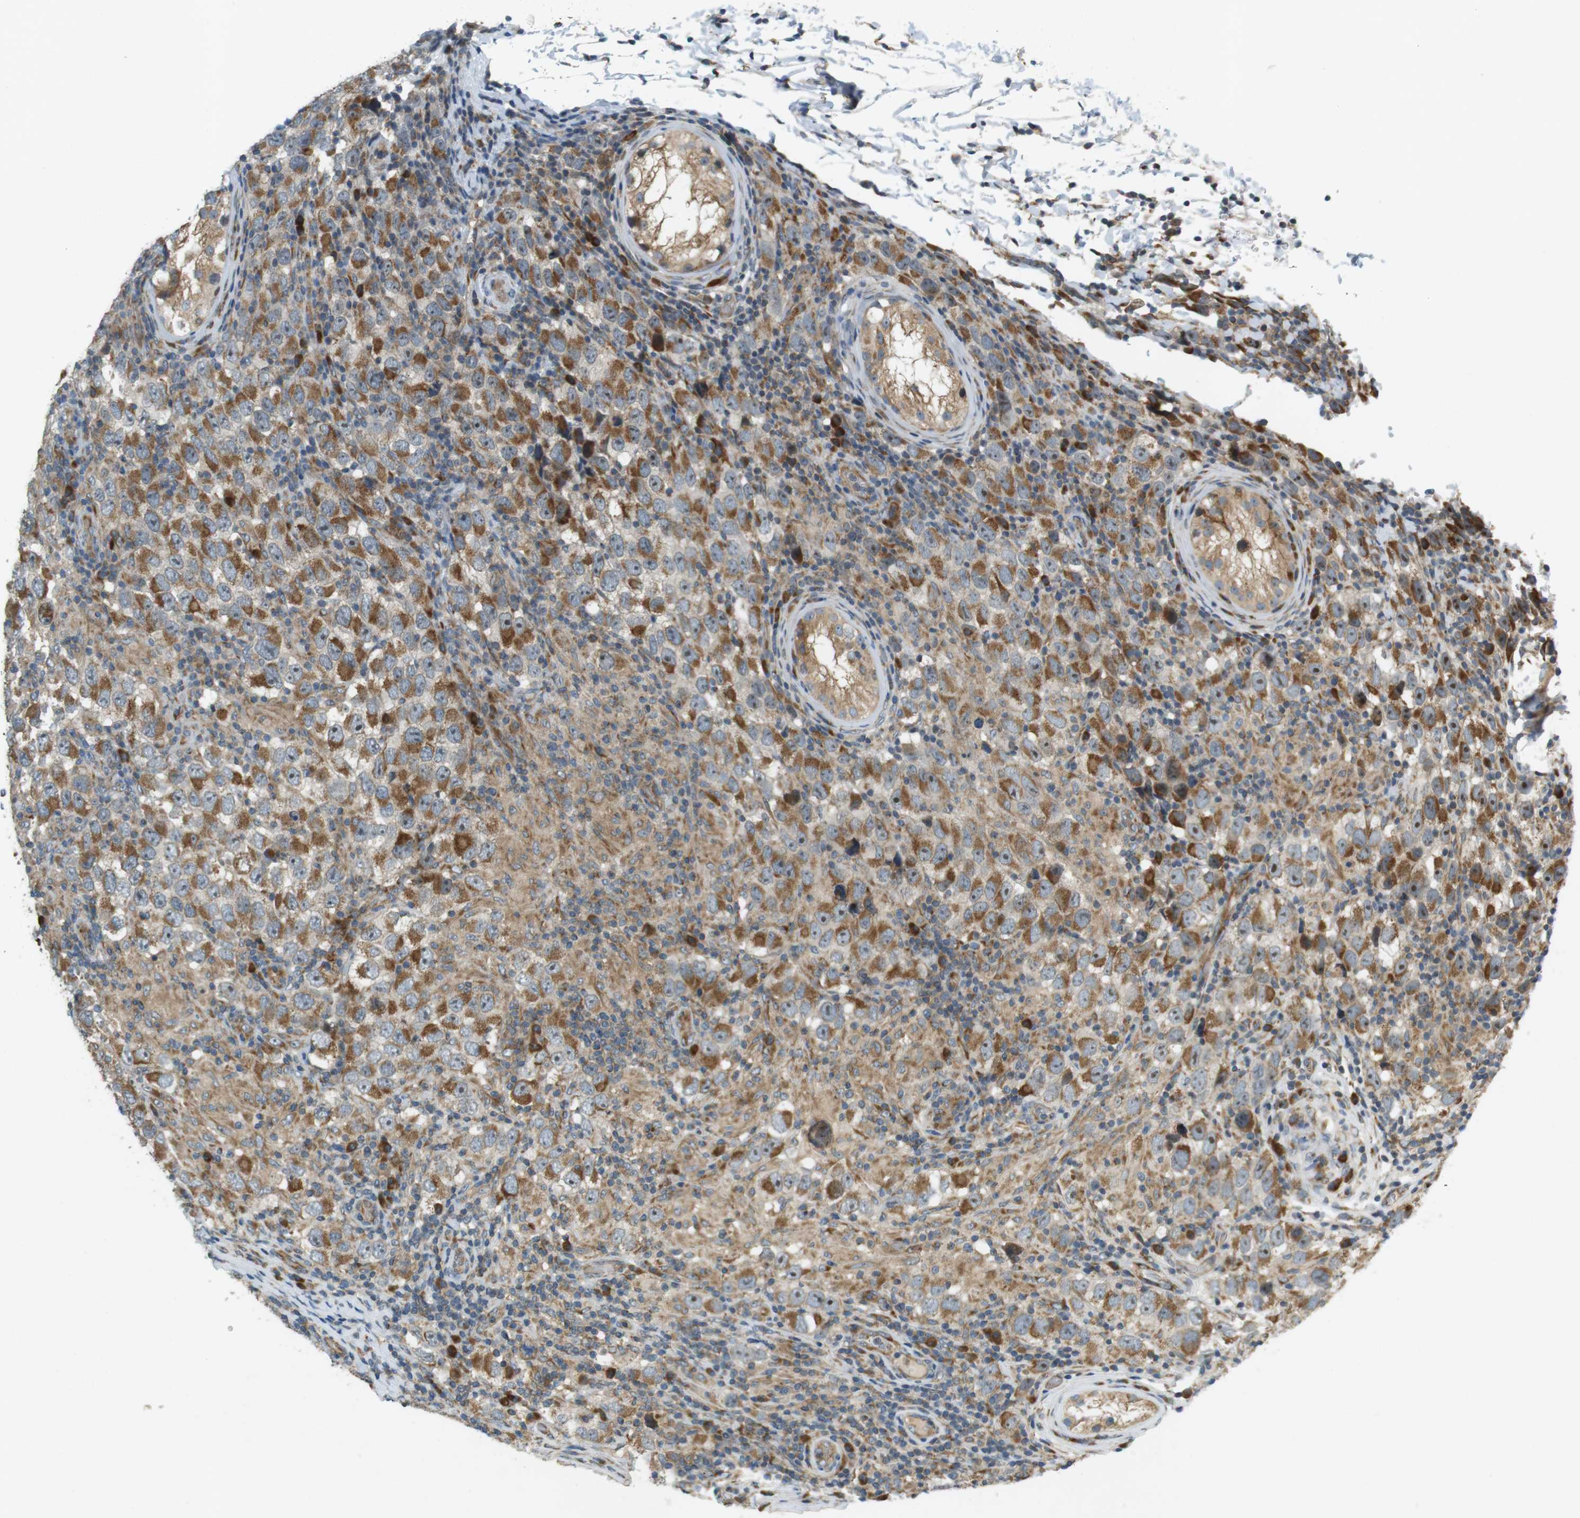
{"staining": {"intensity": "moderate", "quantity": ">75%", "location": "cytoplasmic/membranous"}, "tissue": "testis cancer", "cell_type": "Tumor cells", "image_type": "cancer", "snomed": [{"axis": "morphology", "description": "Carcinoma, Embryonal, NOS"}, {"axis": "topography", "description": "Testis"}], "caption": "Approximately >75% of tumor cells in testis cancer (embryonal carcinoma) demonstrate moderate cytoplasmic/membranous protein positivity as visualized by brown immunohistochemical staining.", "gene": "SLC41A1", "patient": {"sex": "male", "age": 21}}